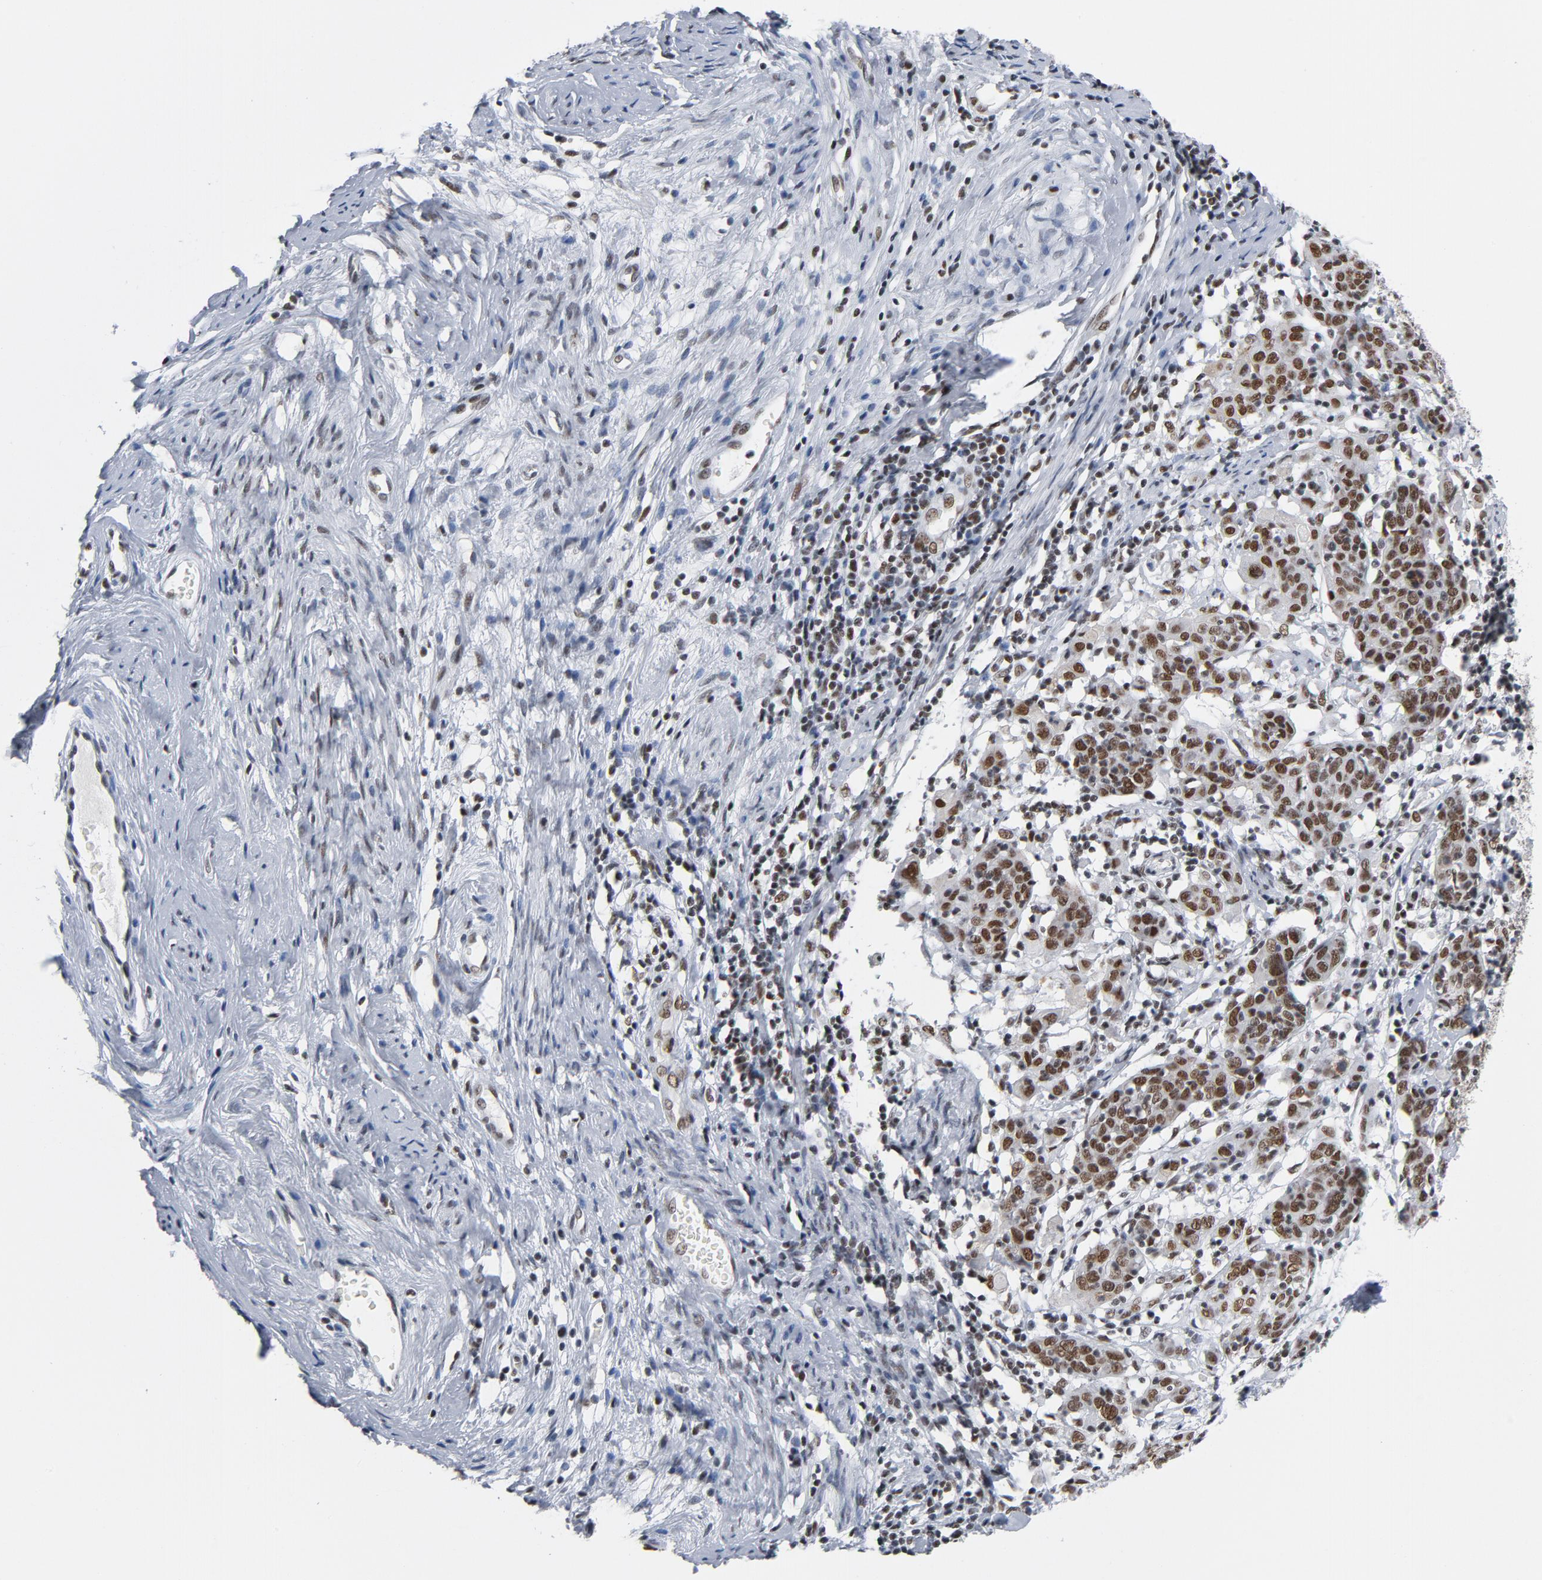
{"staining": {"intensity": "moderate", "quantity": ">75%", "location": "nuclear"}, "tissue": "cervical cancer", "cell_type": "Tumor cells", "image_type": "cancer", "snomed": [{"axis": "morphology", "description": "Normal tissue, NOS"}, {"axis": "morphology", "description": "Squamous cell carcinoma, NOS"}, {"axis": "topography", "description": "Cervix"}], "caption": "The micrograph demonstrates a brown stain indicating the presence of a protein in the nuclear of tumor cells in cervical squamous cell carcinoma. (IHC, brightfield microscopy, high magnification).", "gene": "CSTF2", "patient": {"sex": "female", "age": 67}}